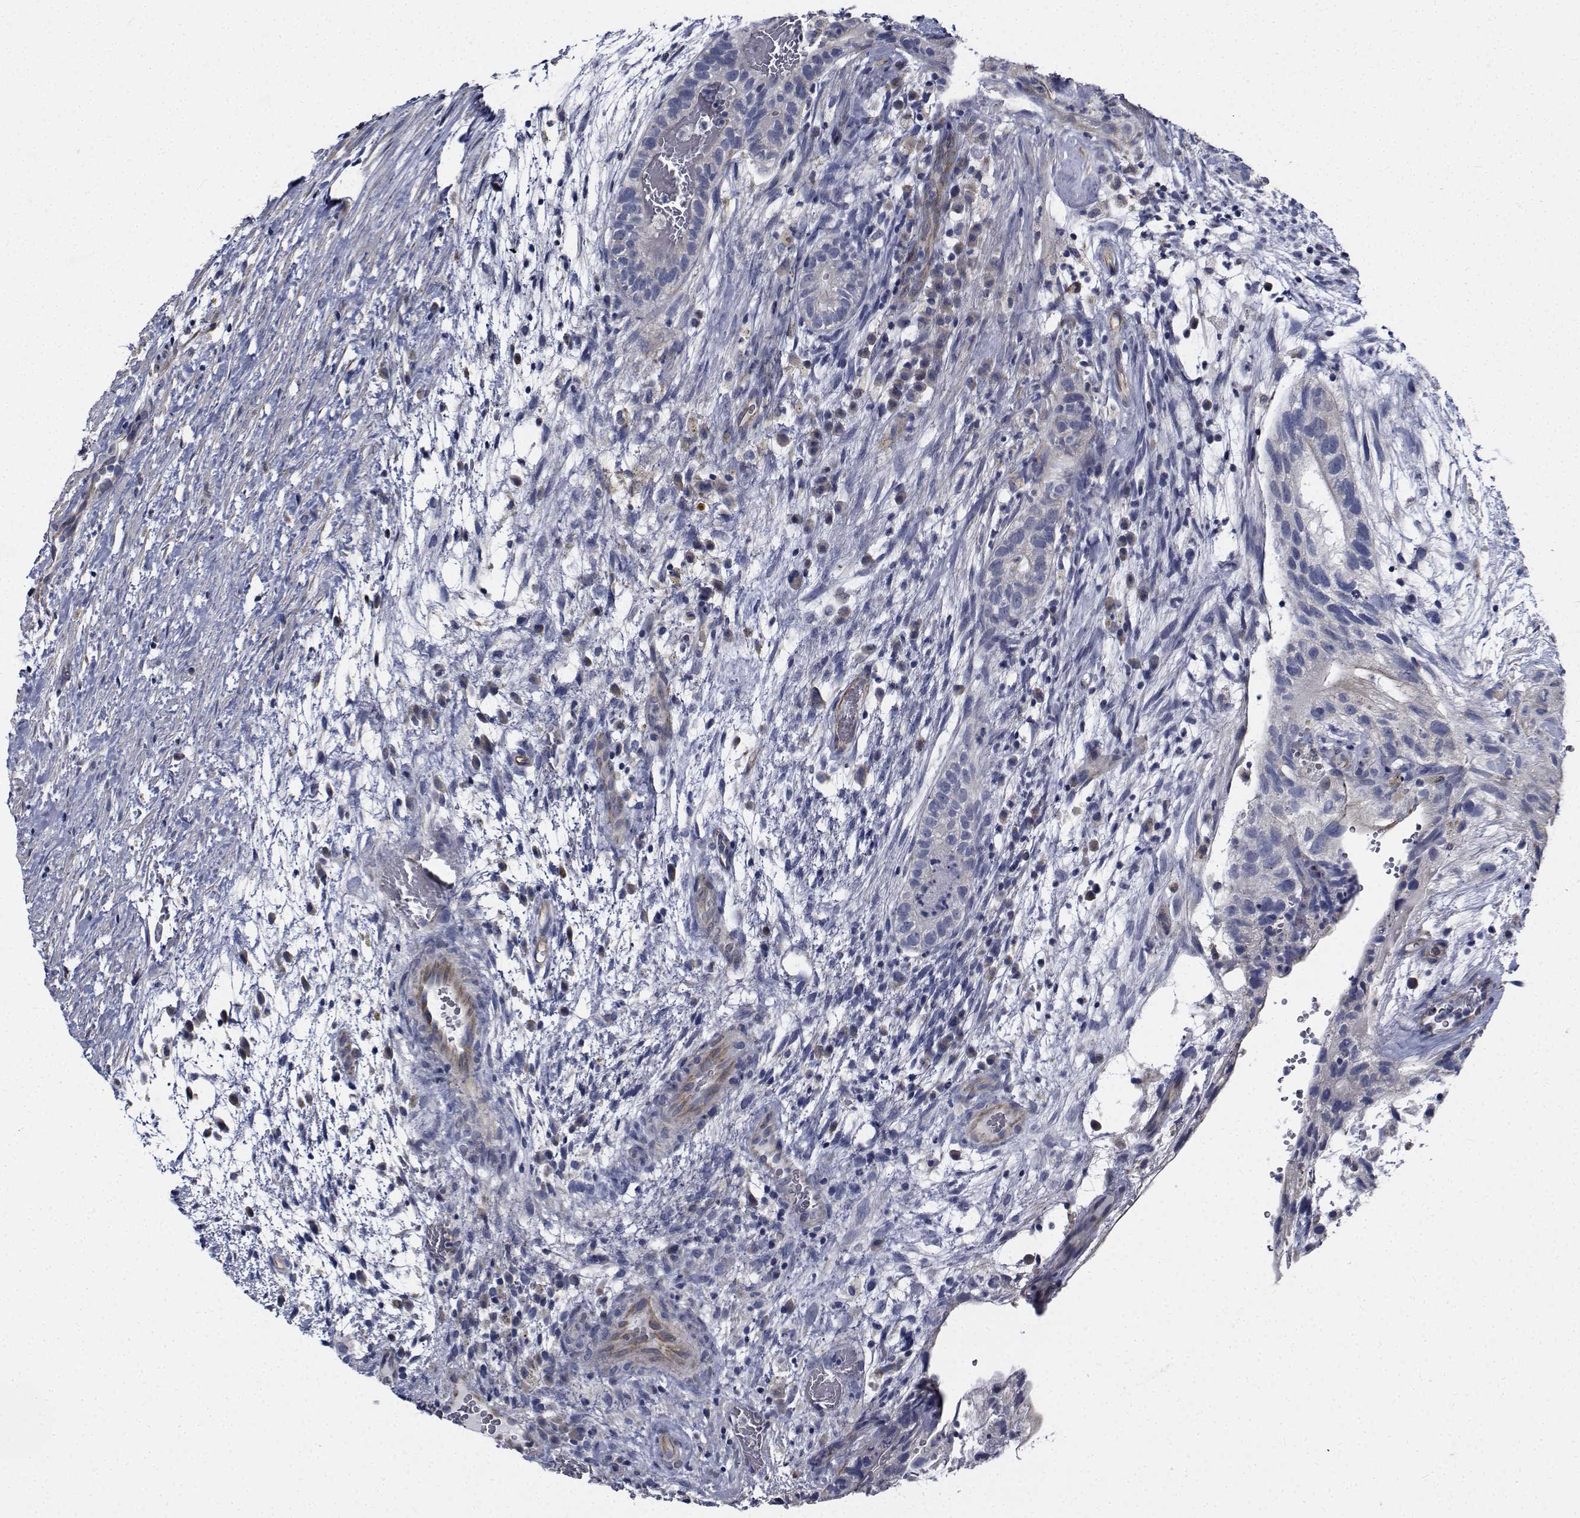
{"staining": {"intensity": "negative", "quantity": "none", "location": "none"}, "tissue": "testis cancer", "cell_type": "Tumor cells", "image_type": "cancer", "snomed": [{"axis": "morphology", "description": "Normal tissue, NOS"}, {"axis": "morphology", "description": "Carcinoma, Embryonal, NOS"}, {"axis": "topography", "description": "Testis"}], "caption": "An image of human embryonal carcinoma (testis) is negative for staining in tumor cells.", "gene": "TTBK1", "patient": {"sex": "male", "age": 32}}